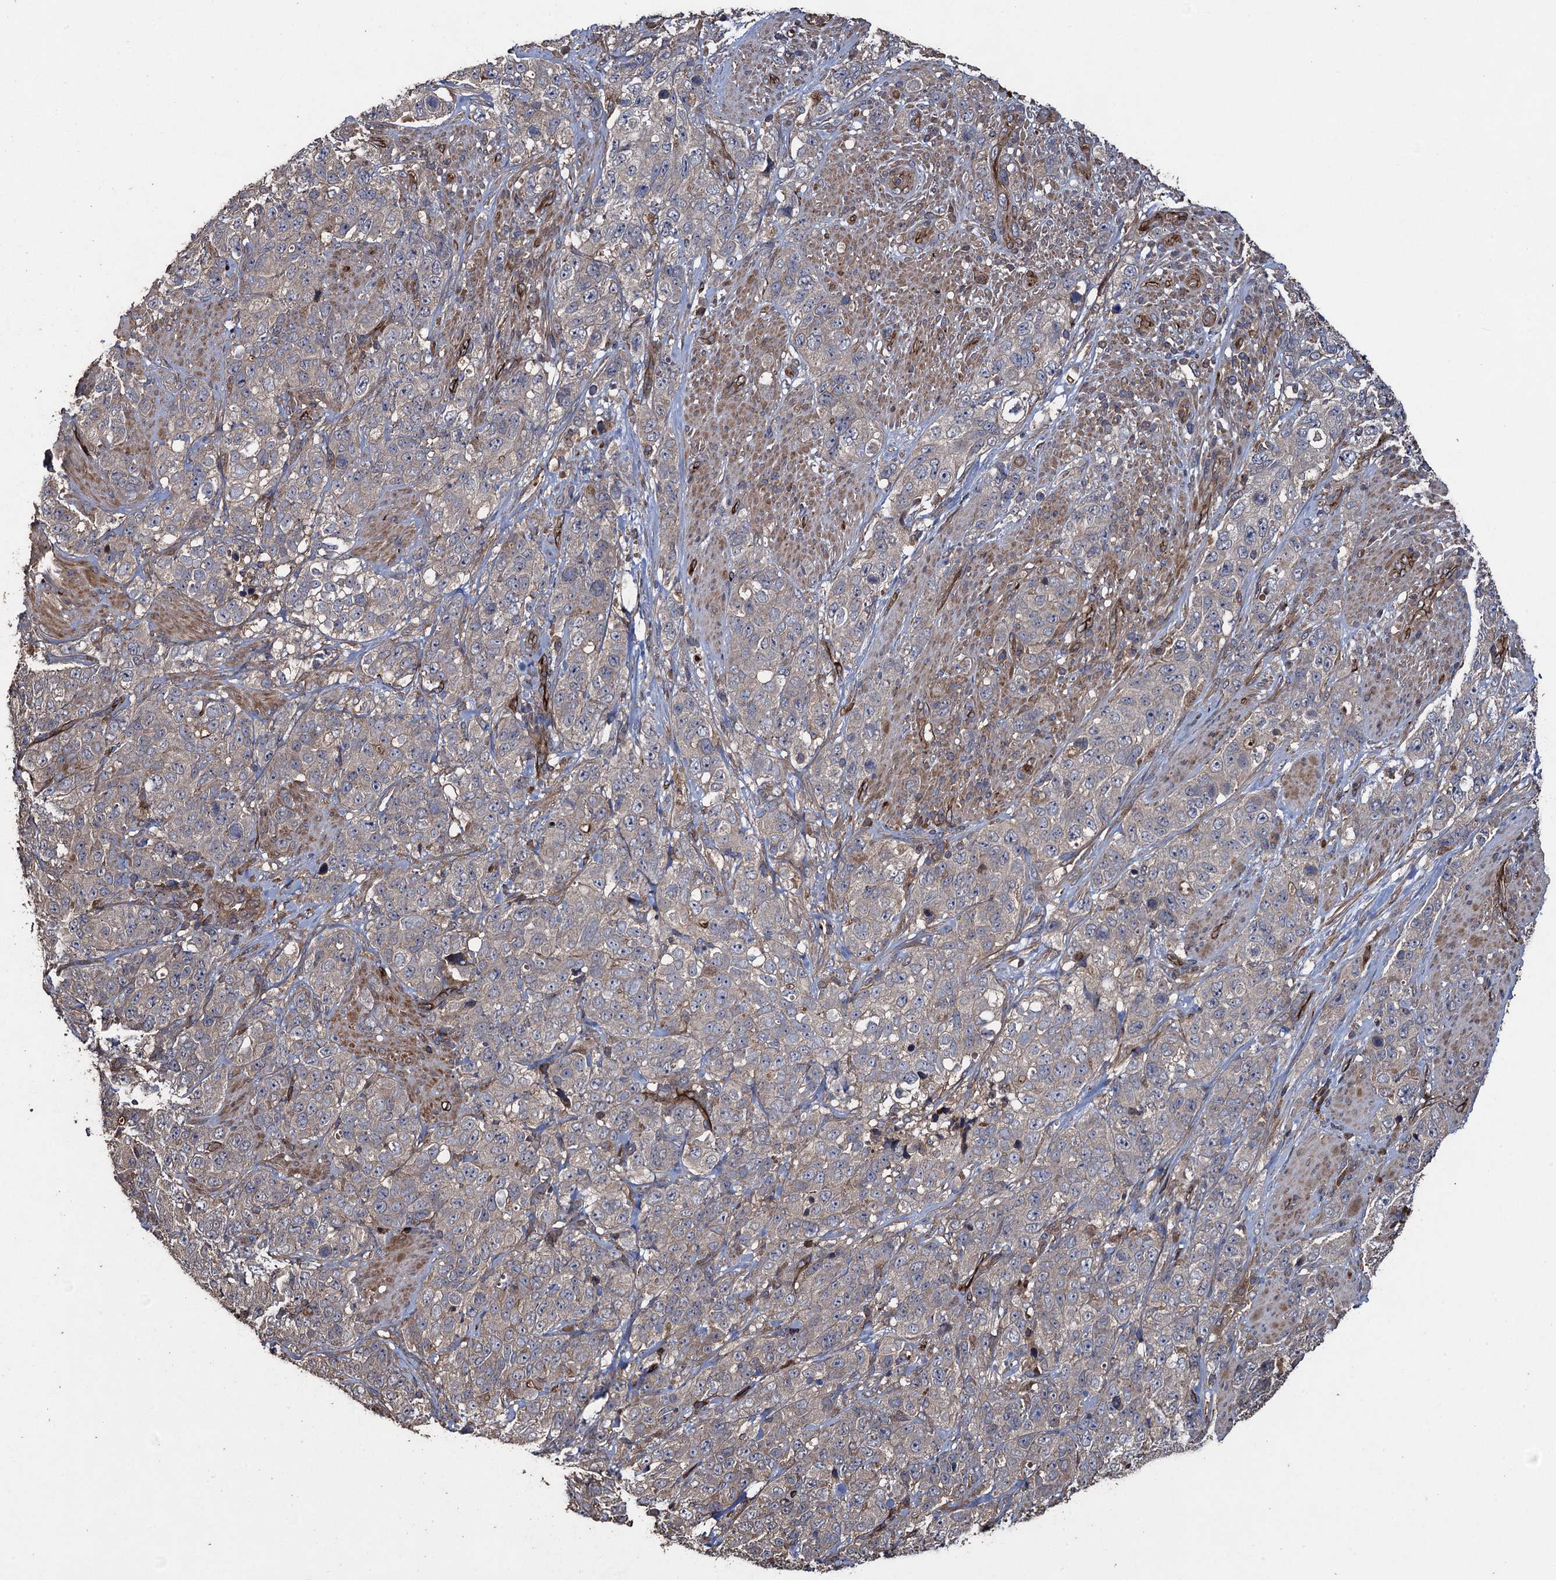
{"staining": {"intensity": "weak", "quantity": "<25%", "location": "cytoplasmic/membranous"}, "tissue": "stomach cancer", "cell_type": "Tumor cells", "image_type": "cancer", "snomed": [{"axis": "morphology", "description": "Adenocarcinoma, NOS"}, {"axis": "topography", "description": "Stomach"}], "caption": "Tumor cells are negative for protein expression in human adenocarcinoma (stomach).", "gene": "TXNDC11", "patient": {"sex": "male", "age": 48}}